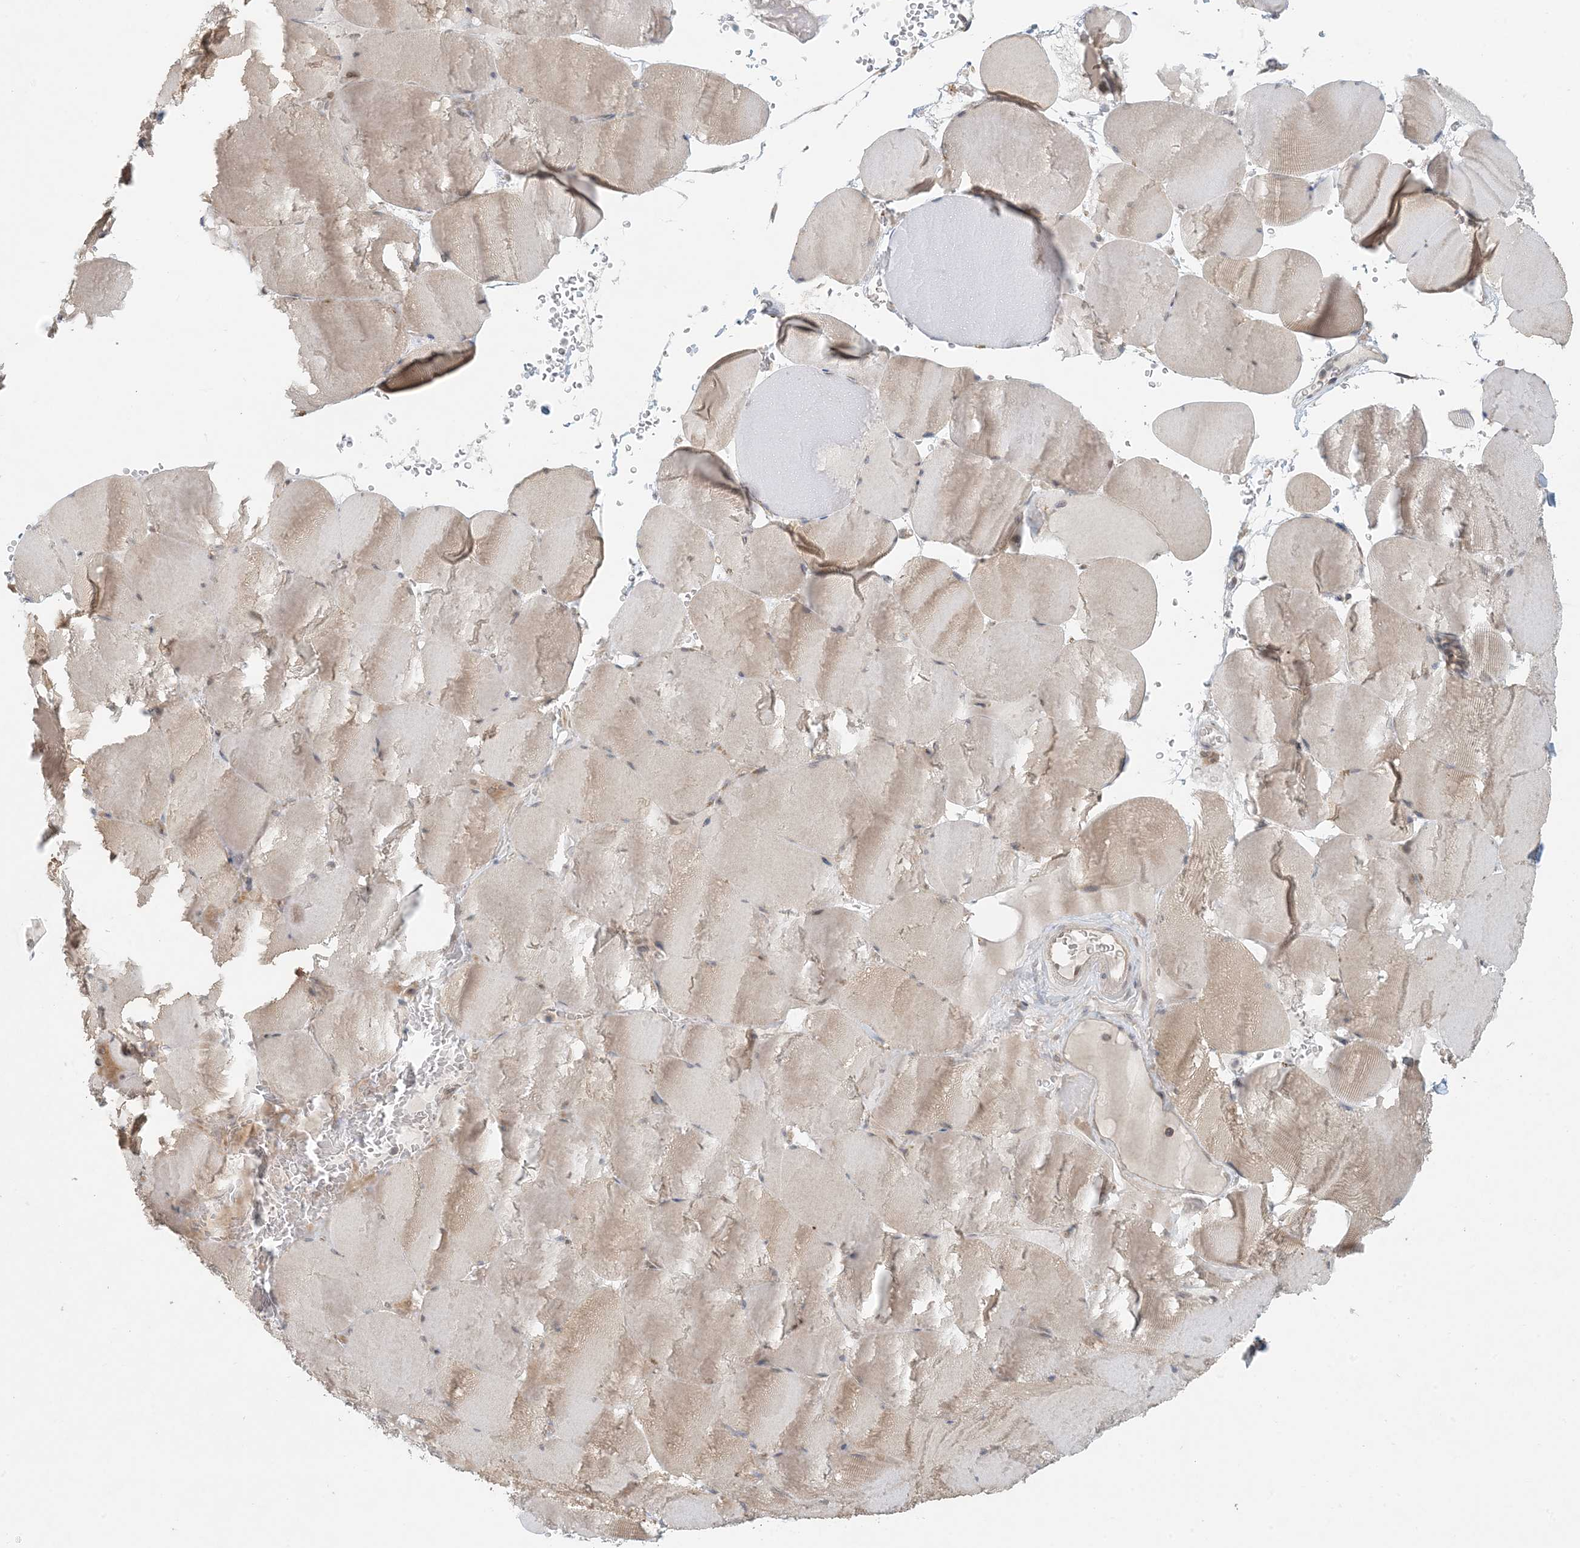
{"staining": {"intensity": "moderate", "quantity": "25%-75%", "location": "cytoplasmic/membranous"}, "tissue": "skeletal muscle", "cell_type": "Myocytes", "image_type": "normal", "snomed": [{"axis": "morphology", "description": "Normal tissue, NOS"}, {"axis": "topography", "description": "Skeletal muscle"}, {"axis": "topography", "description": "Head-Neck"}], "caption": "Immunohistochemistry (IHC) (DAB) staining of unremarkable human skeletal muscle reveals moderate cytoplasmic/membranous protein staining in about 25%-75% of myocytes.", "gene": "OBI1", "patient": {"sex": "male", "age": 66}}